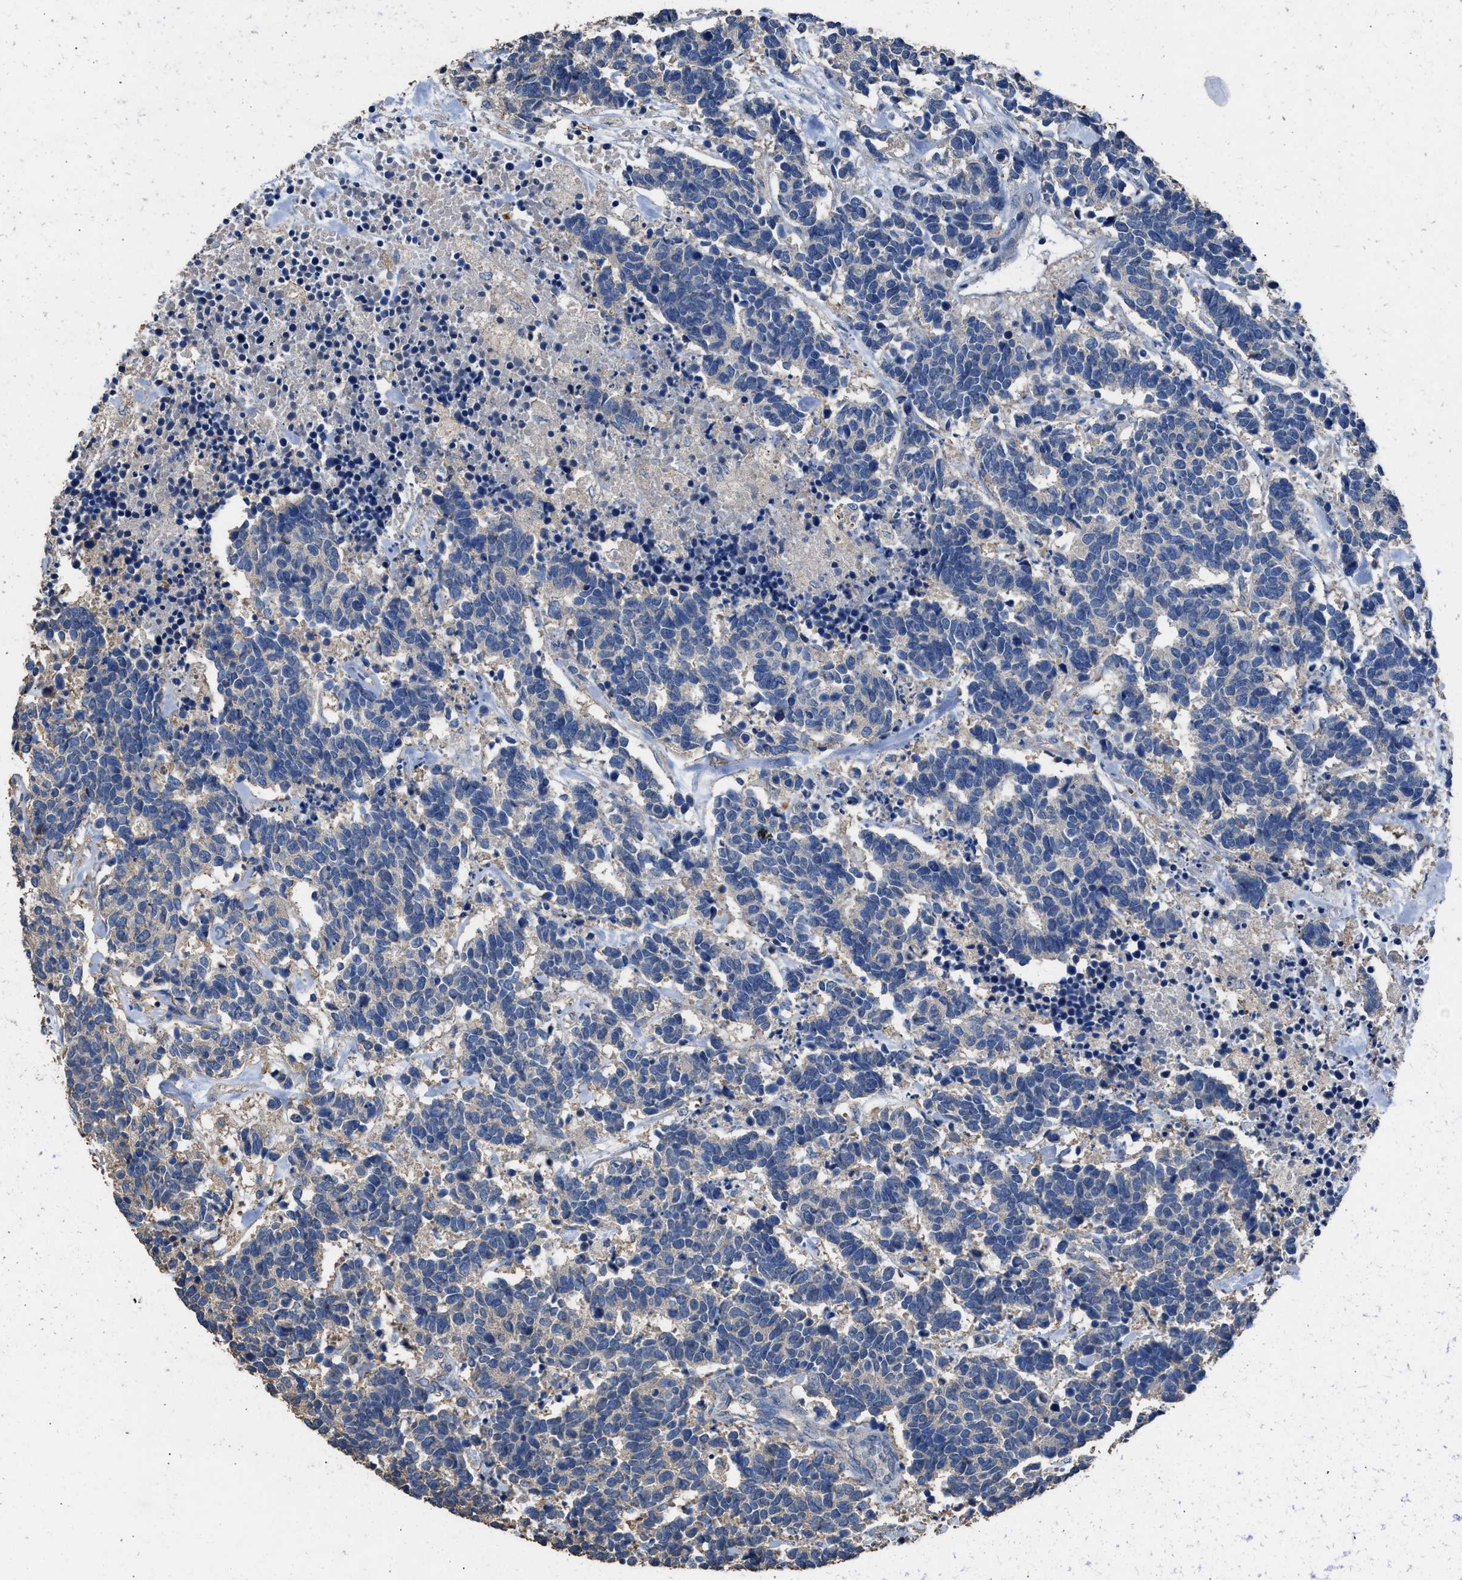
{"staining": {"intensity": "weak", "quantity": "<25%", "location": "cytoplasmic/membranous"}, "tissue": "carcinoid", "cell_type": "Tumor cells", "image_type": "cancer", "snomed": [{"axis": "morphology", "description": "Carcinoma, NOS"}, {"axis": "morphology", "description": "Carcinoid, malignant, NOS"}, {"axis": "topography", "description": "Urinary bladder"}], "caption": "Carcinoma was stained to show a protein in brown. There is no significant expression in tumor cells.", "gene": "ITSN1", "patient": {"sex": "male", "age": 57}}